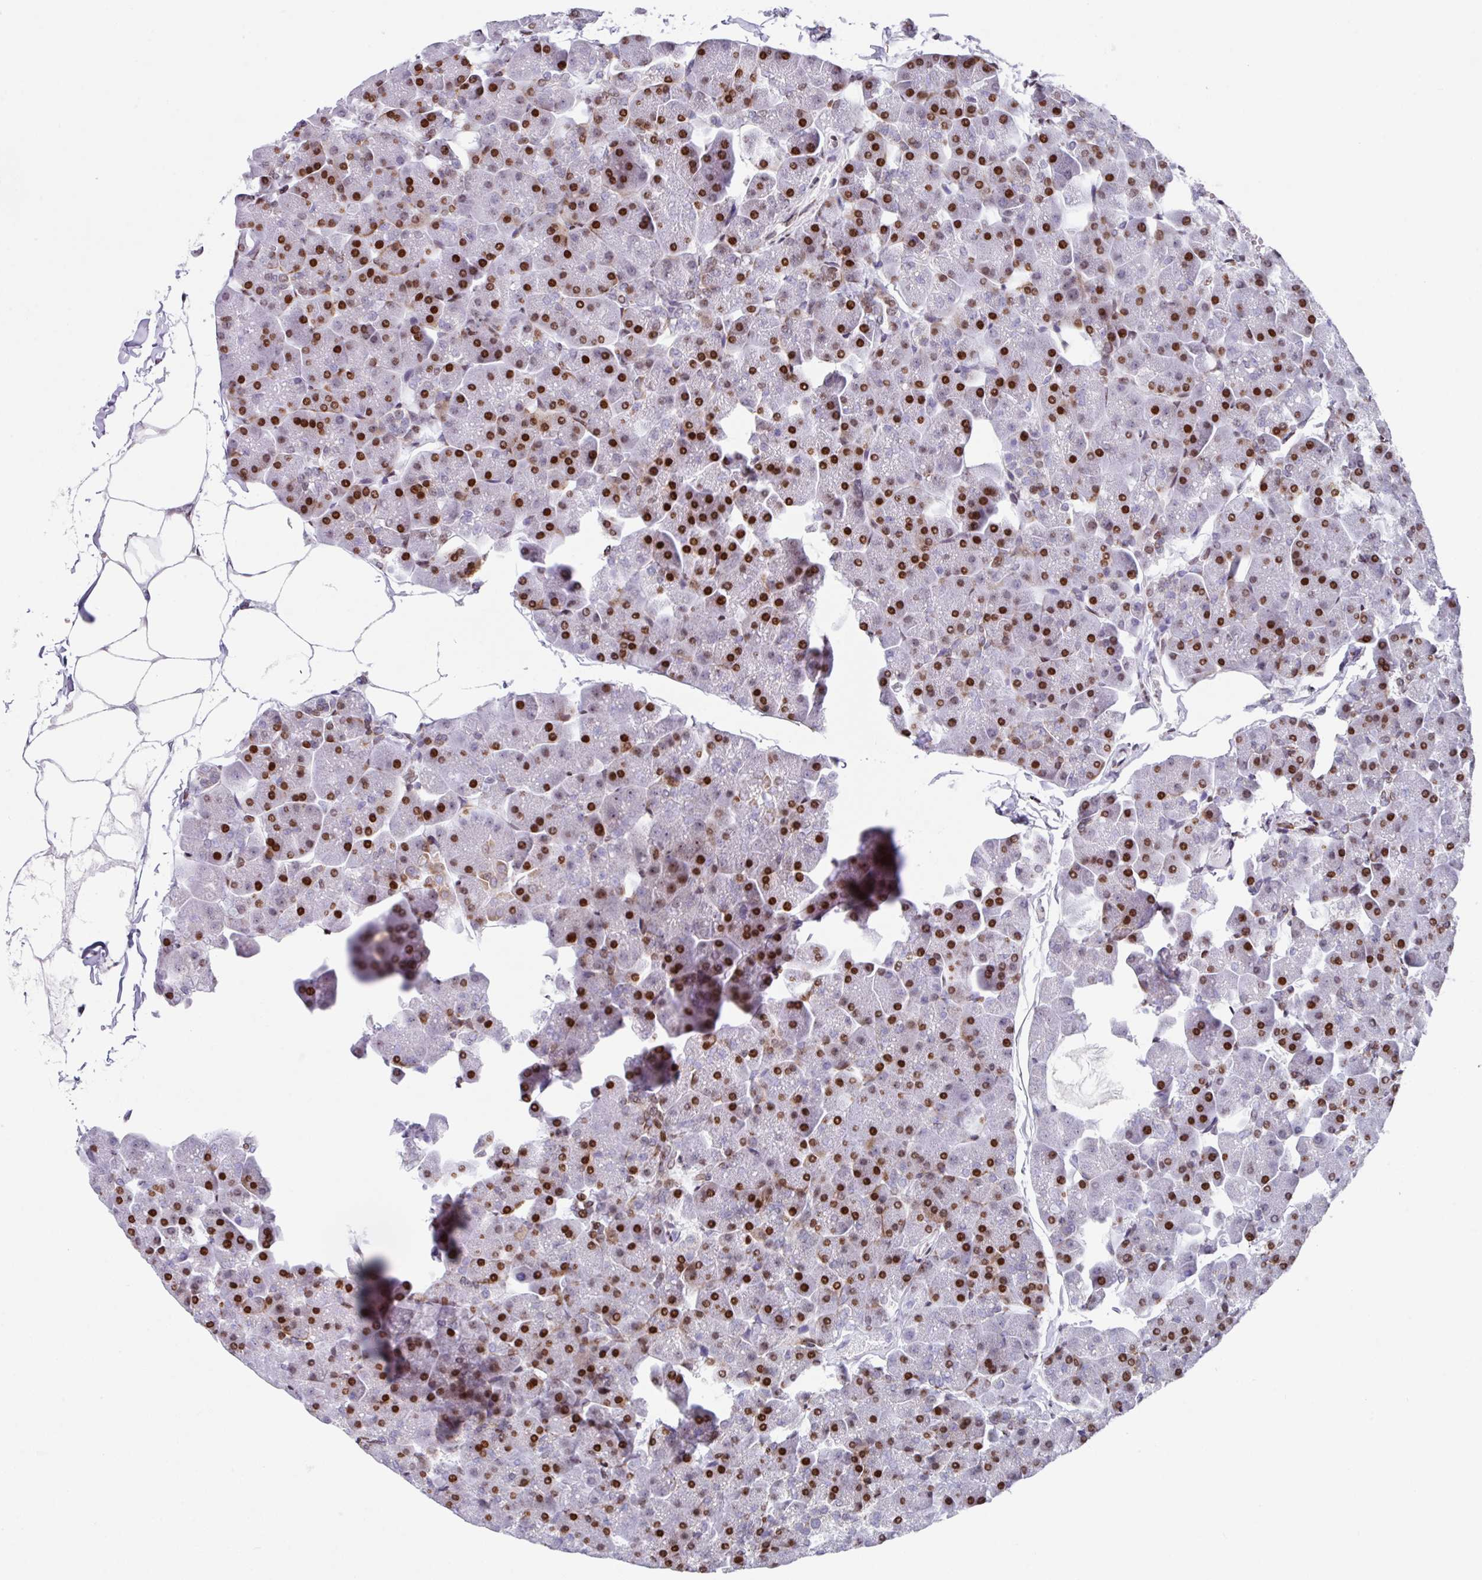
{"staining": {"intensity": "strong", "quantity": ">75%", "location": "nuclear"}, "tissue": "pancreas", "cell_type": "Exocrine glandular cells", "image_type": "normal", "snomed": [{"axis": "morphology", "description": "Normal tissue, NOS"}, {"axis": "topography", "description": "Pancreas"}], "caption": "DAB immunohistochemical staining of benign pancreas exhibits strong nuclear protein expression in about >75% of exocrine glandular cells.", "gene": "TCF3", "patient": {"sex": "male", "age": 35}}